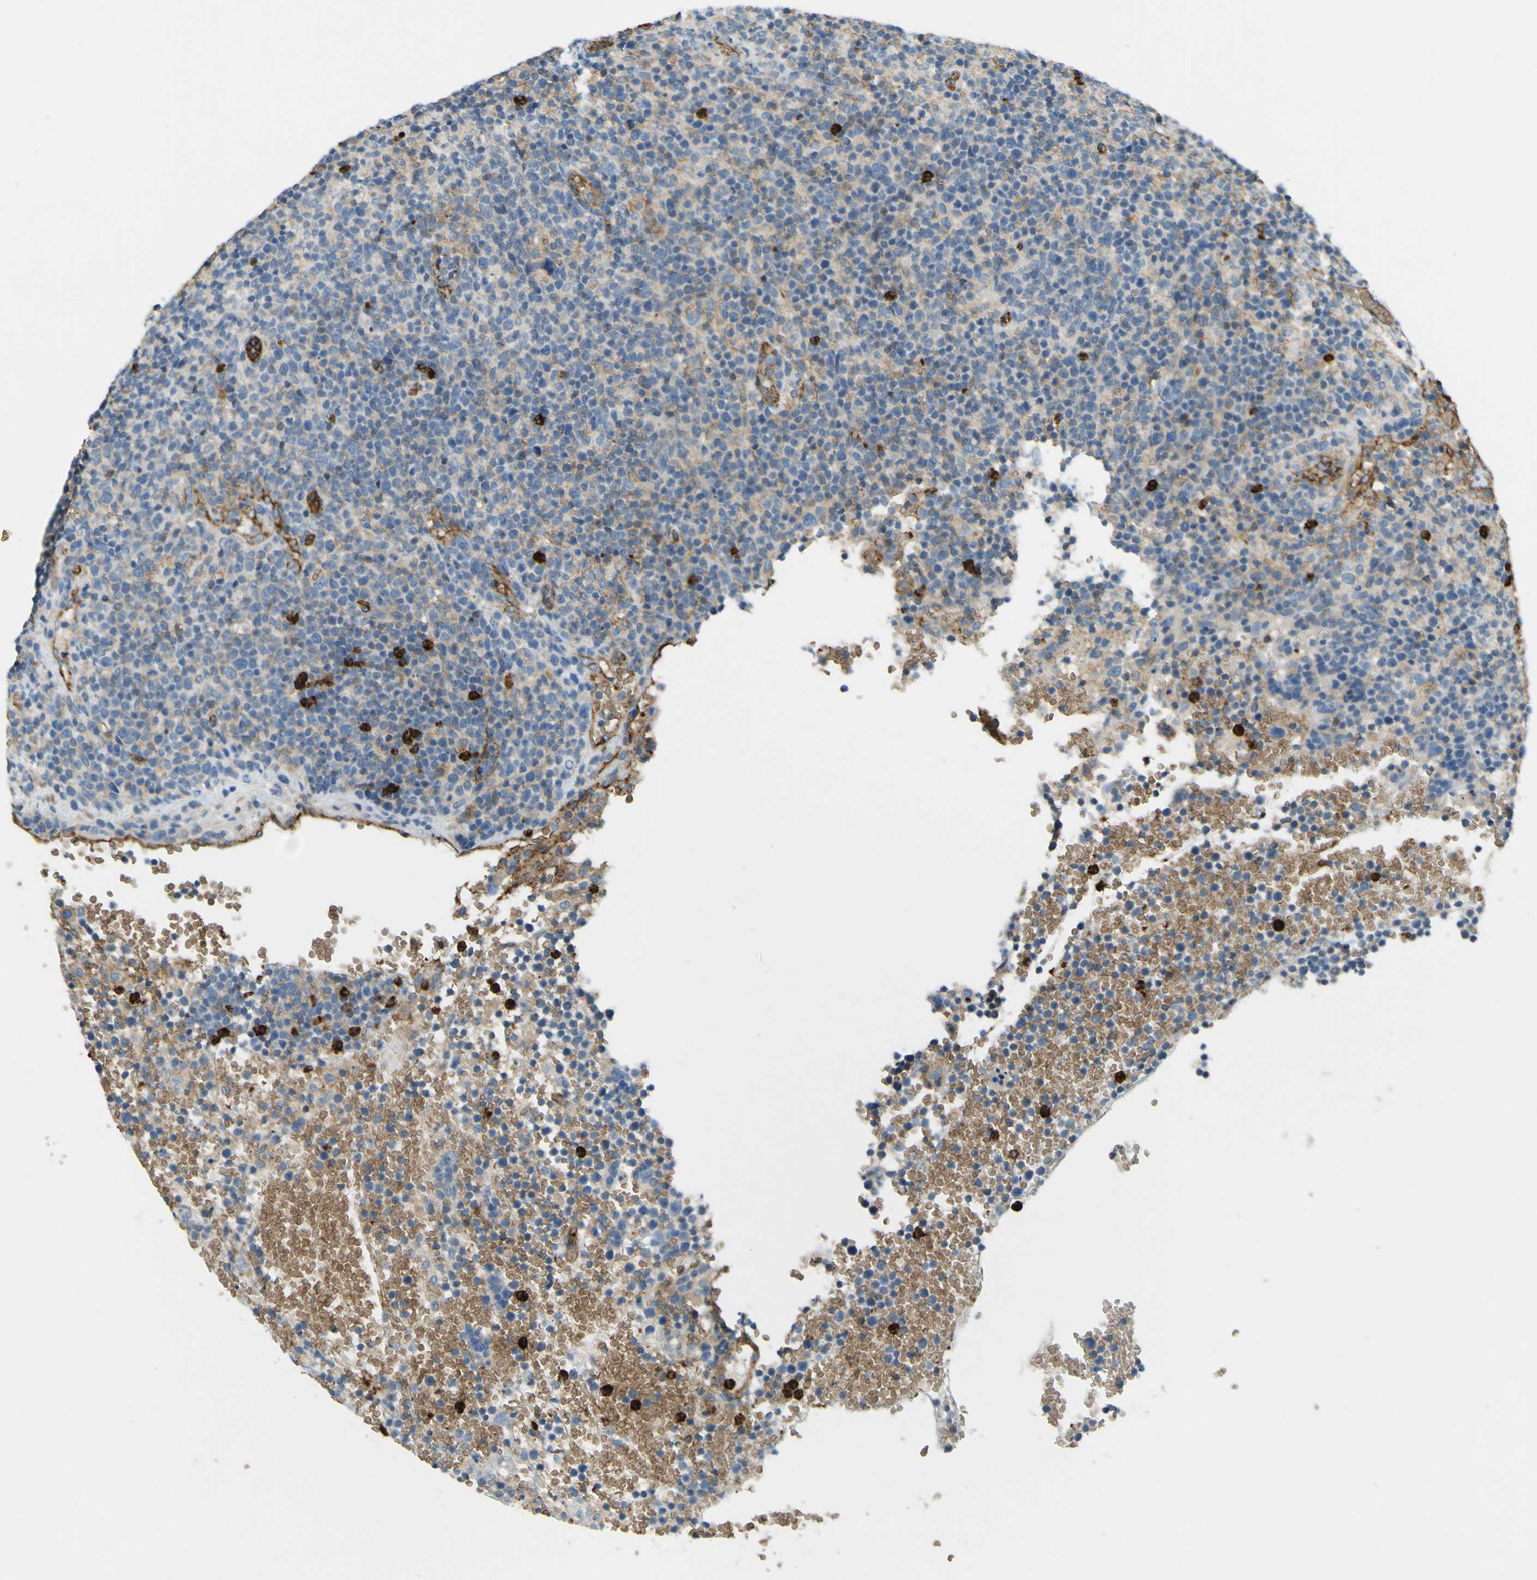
{"staining": {"intensity": "strong", "quantity": "<25%", "location": "cytoplasmic/membranous"}, "tissue": "lymphoma", "cell_type": "Tumor cells", "image_type": "cancer", "snomed": [{"axis": "morphology", "description": "Malignant lymphoma, non-Hodgkin's type, High grade"}, {"axis": "topography", "description": "Lymph node"}], "caption": "Brown immunohistochemical staining in human high-grade malignant lymphoma, non-Hodgkin's type exhibits strong cytoplasmic/membranous expression in approximately <25% of tumor cells.", "gene": "PLXDC1", "patient": {"sex": "male", "age": 61}}